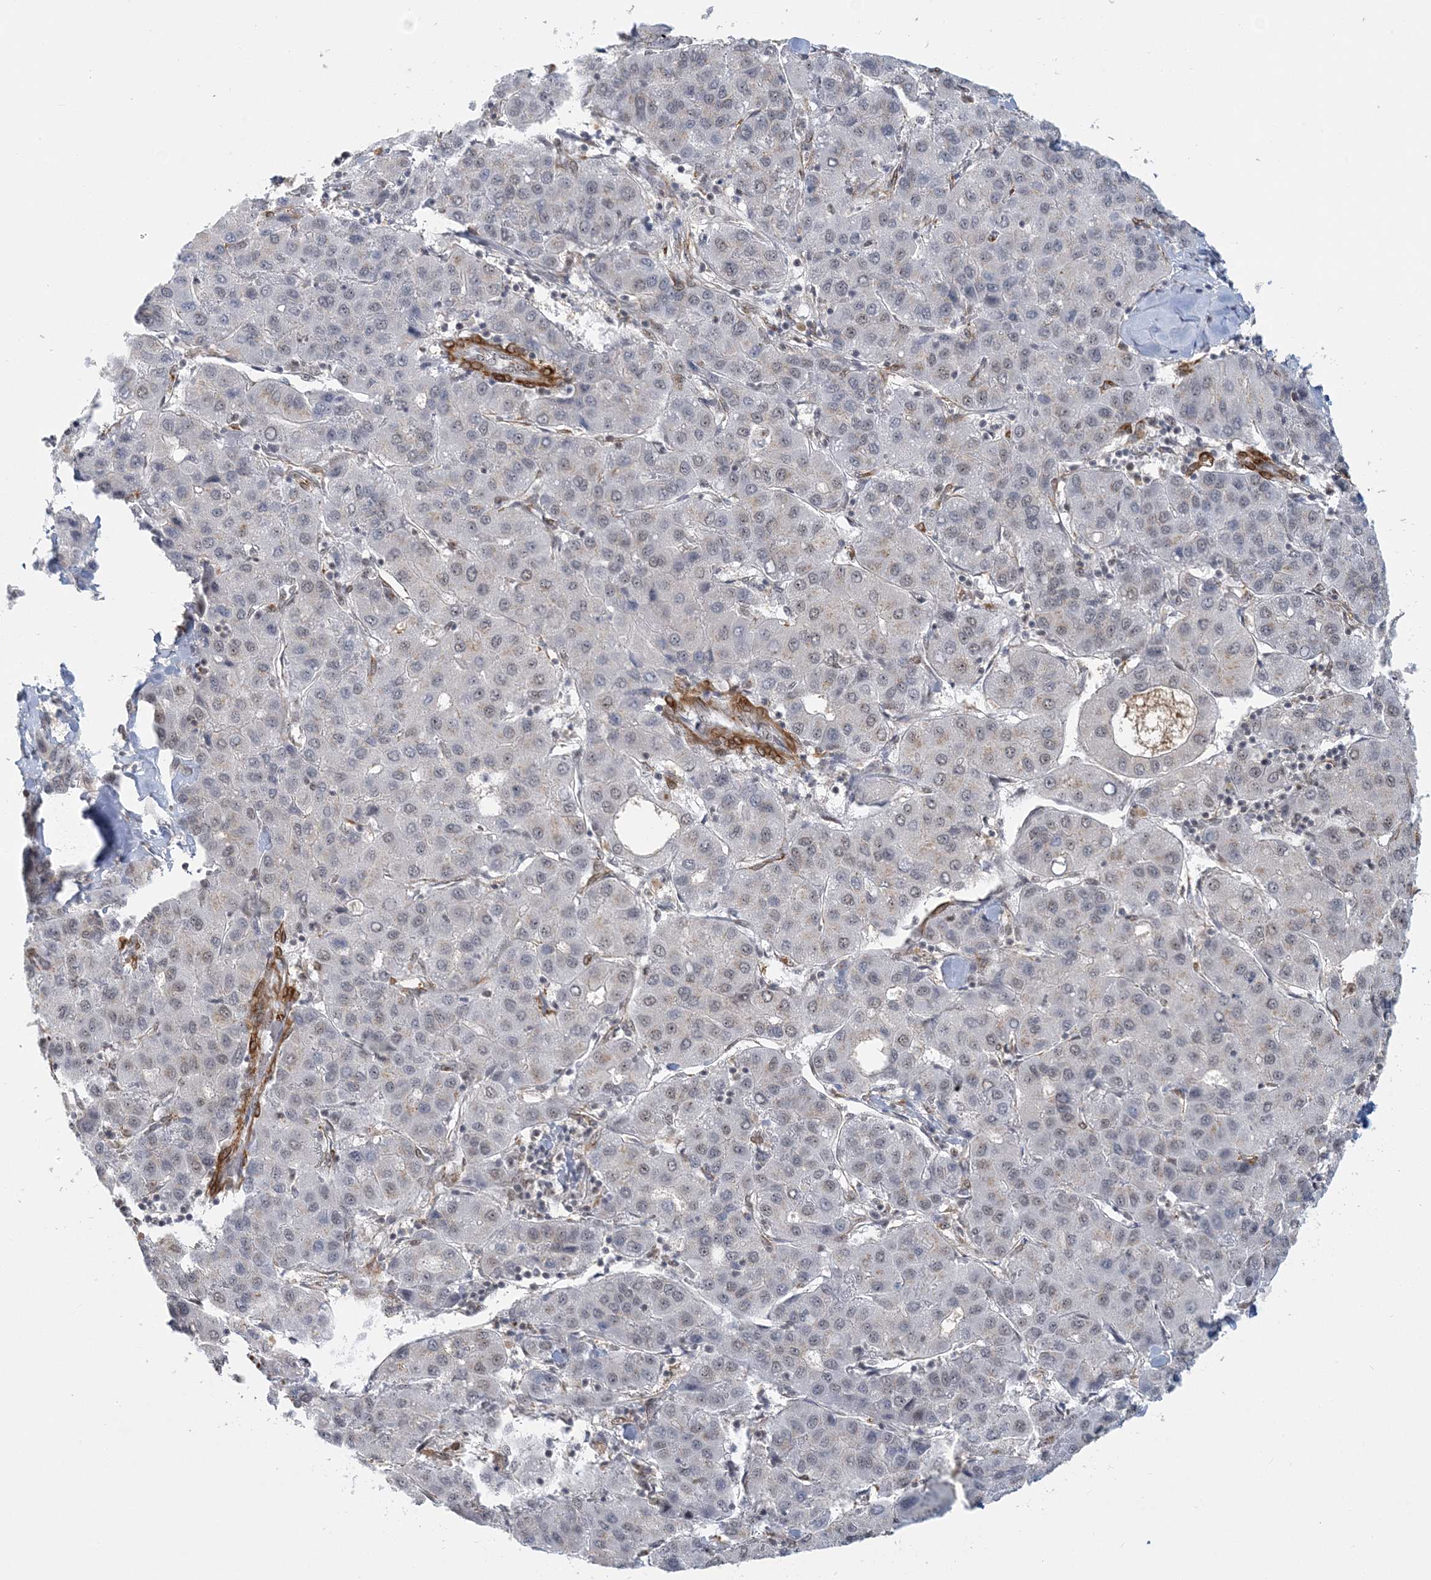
{"staining": {"intensity": "negative", "quantity": "none", "location": "none"}, "tissue": "liver cancer", "cell_type": "Tumor cells", "image_type": "cancer", "snomed": [{"axis": "morphology", "description": "Carcinoma, Hepatocellular, NOS"}, {"axis": "topography", "description": "Liver"}], "caption": "This is a histopathology image of immunohistochemistry (IHC) staining of liver cancer, which shows no positivity in tumor cells.", "gene": "PLRG1", "patient": {"sex": "male", "age": 65}}